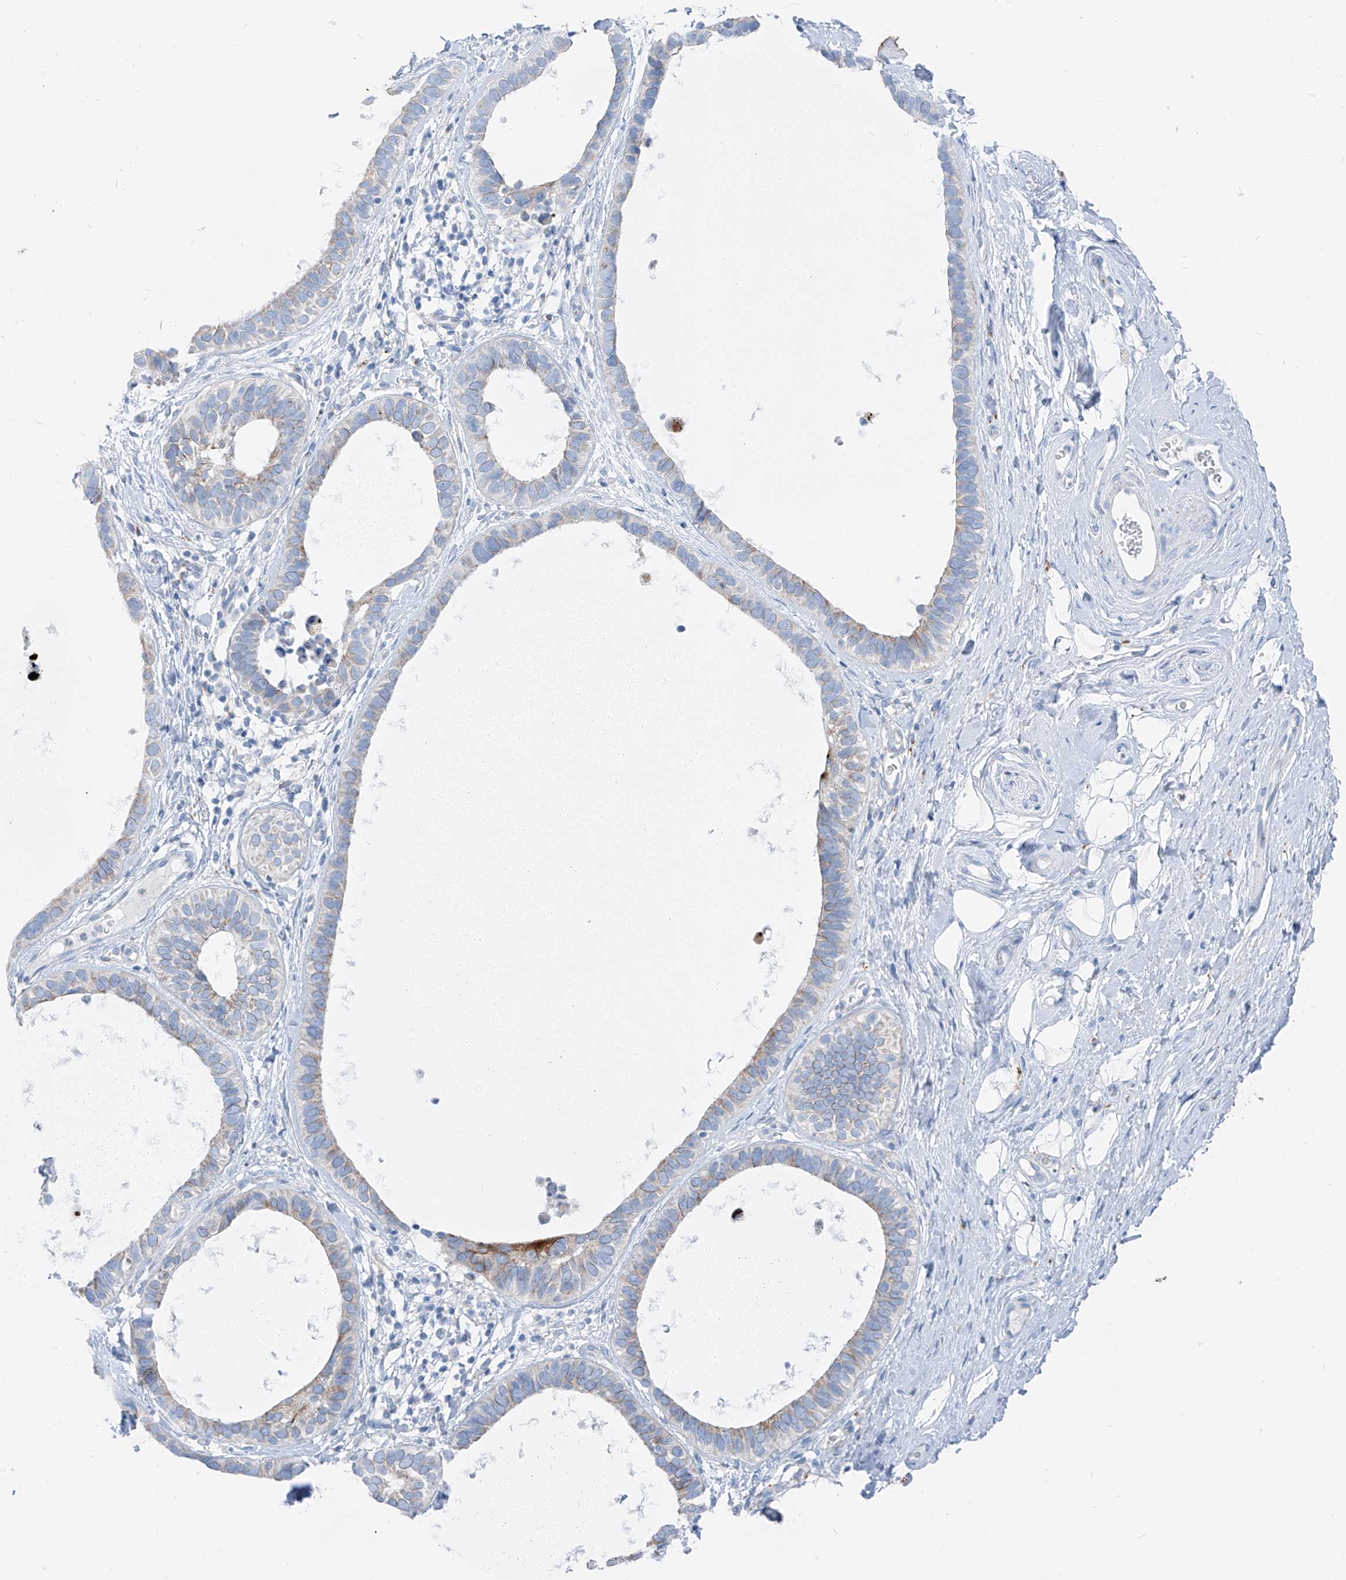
{"staining": {"intensity": "moderate", "quantity": "25%-75%", "location": "cytoplasmic/membranous"}, "tissue": "skin cancer", "cell_type": "Tumor cells", "image_type": "cancer", "snomed": [{"axis": "morphology", "description": "Basal cell carcinoma"}, {"axis": "topography", "description": "Skin"}], "caption": "Protein staining of basal cell carcinoma (skin) tissue exhibits moderate cytoplasmic/membranous expression in approximately 25%-75% of tumor cells. The protein of interest is stained brown, and the nuclei are stained in blue (DAB IHC with brightfield microscopy, high magnification).", "gene": "GPR137C", "patient": {"sex": "male", "age": 62}}